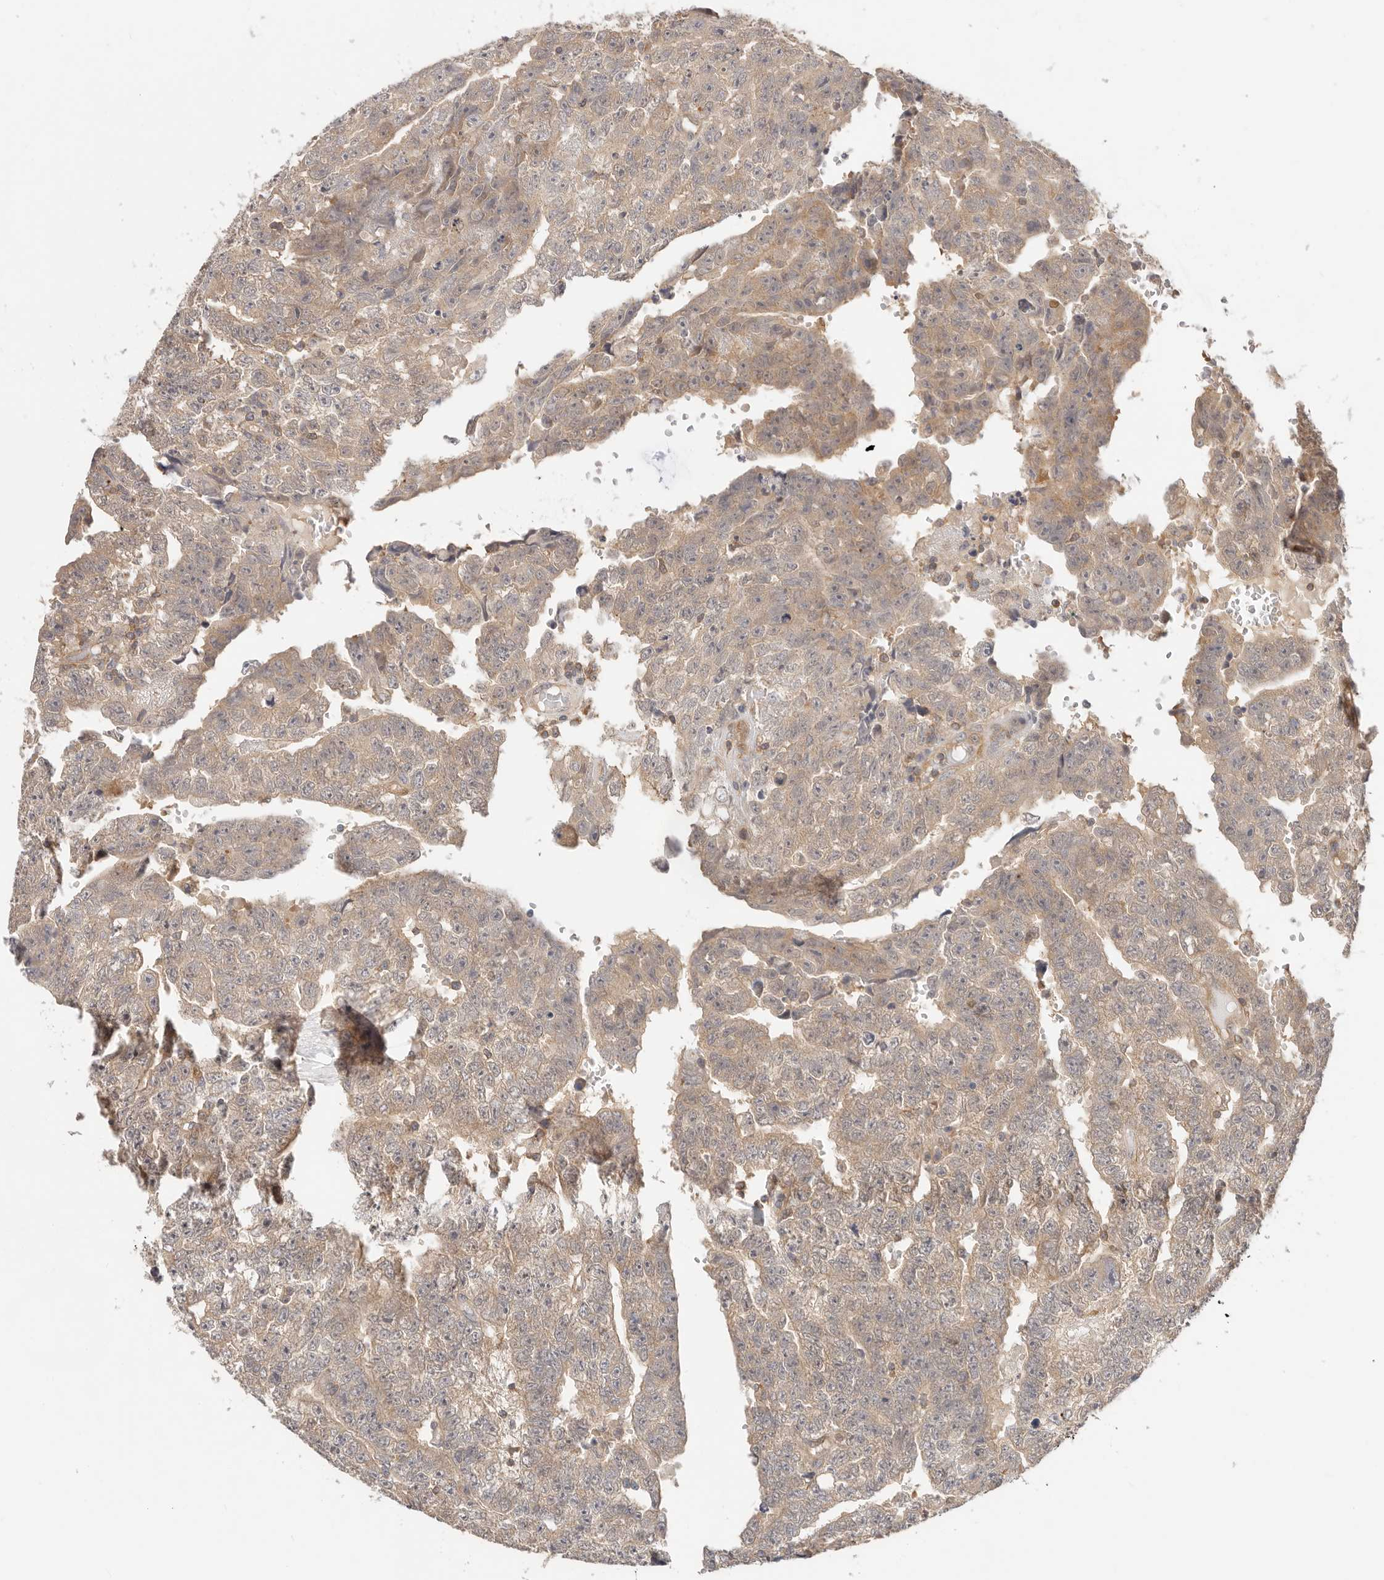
{"staining": {"intensity": "weak", "quantity": ">75%", "location": "cytoplasmic/membranous"}, "tissue": "testis cancer", "cell_type": "Tumor cells", "image_type": "cancer", "snomed": [{"axis": "morphology", "description": "Carcinoma, Embryonal, NOS"}, {"axis": "topography", "description": "Testis"}], "caption": "High-power microscopy captured an IHC histopathology image of testis cancer, revealing weak cytoplasmic/membranous expression in approximately >75% of tumor cells. (DAB (3,3'-diaminobenzidine) IHC with brightfield microscopy, high magnification).", "gene": "DTNBP1", "patient": {"sex": "male", "age": 25}}